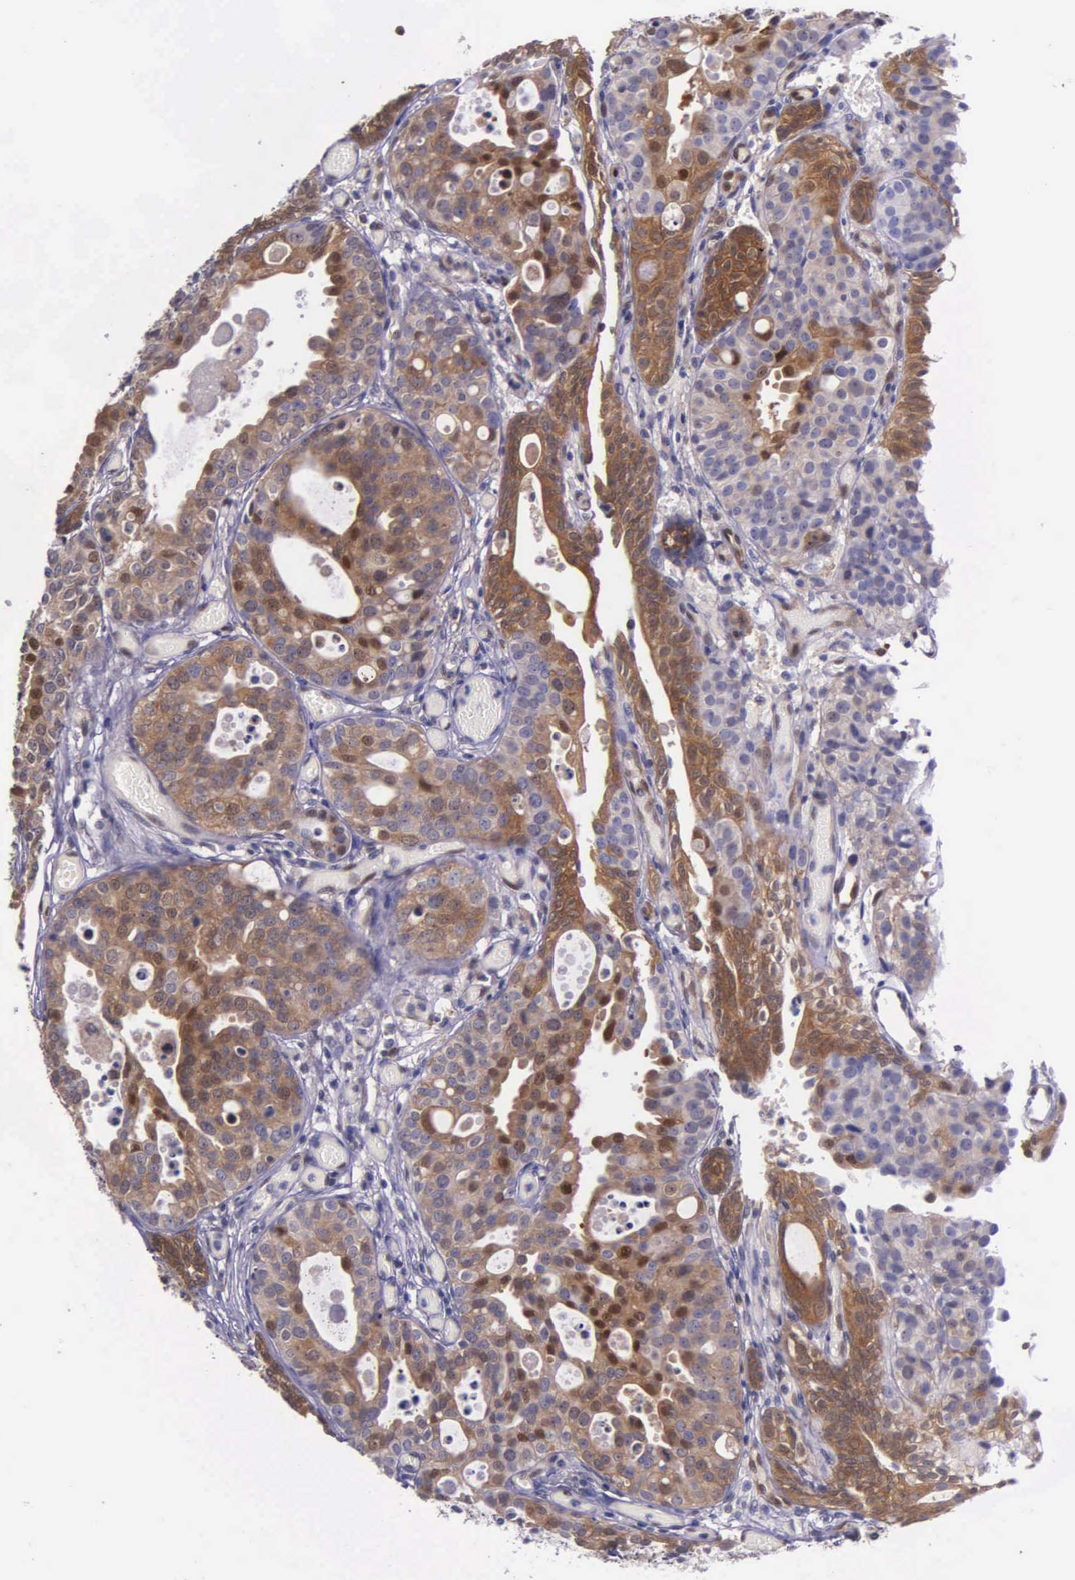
{"staining": {"intensity": "moderate", "quantity": ">75%", "location": "cytoplasmic/membranous"}, "tissue": "urothelial cancer", "cell_type": "Tumor cells", "image_type": "cancer", "snomed": [{"axis": "morphology", "description": "Urothelial carcinoma, High grade"}, {"axis": "topography", "description": "Urinary bladder"}], "caption": "The micrograph exhibits a brown stain indicating the presence of a protein in the cytoplasmic/membranous of tumor cells in urothelial carcinoma (high-grade).", "gene": "GMPR2", "patient": {"sex": "male", "age": 78}}